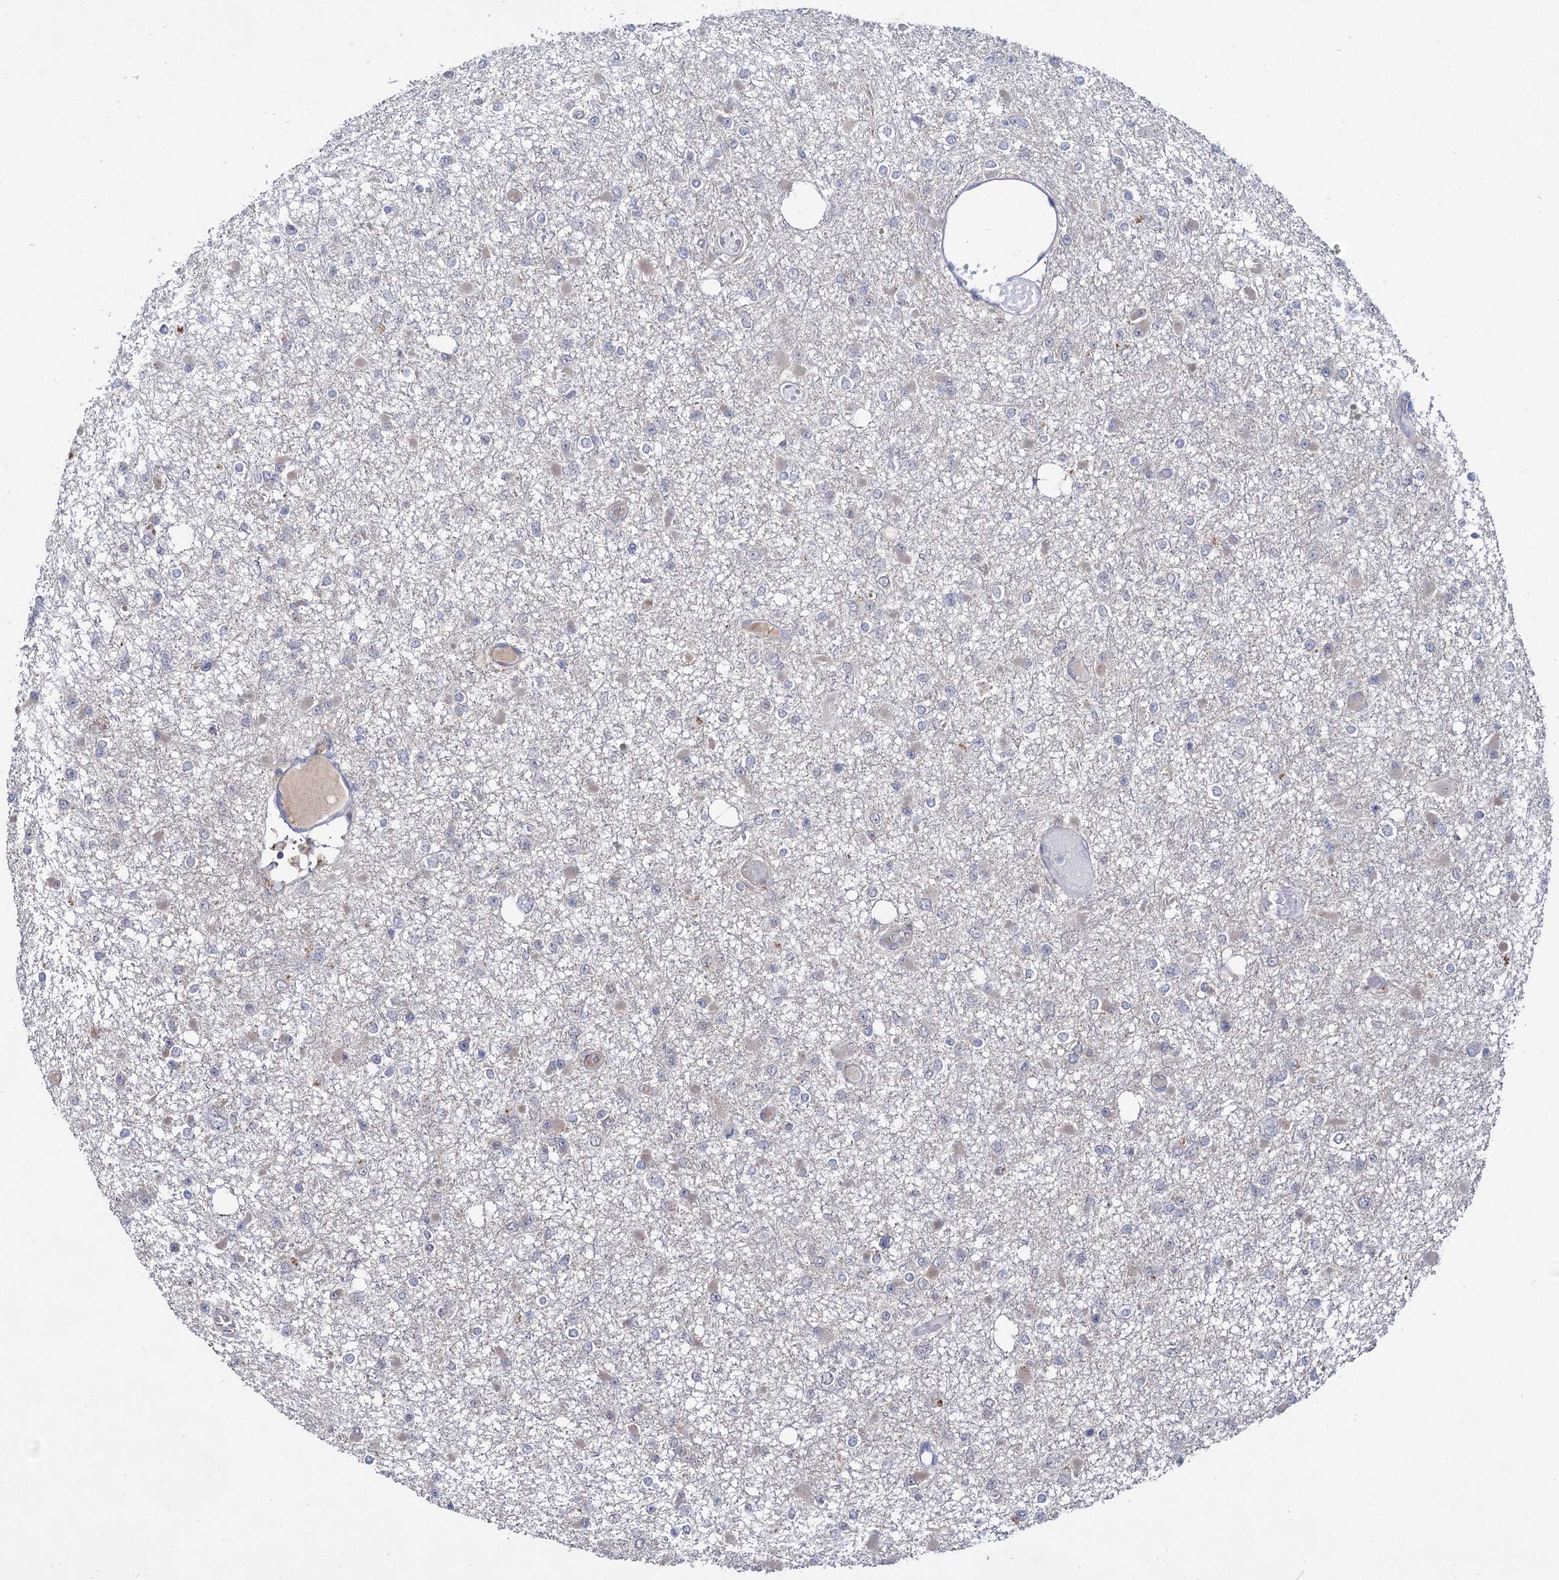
{"staining": {"intensity": "negative", "quantity": "none", "location": "none"}, "tissue": "glioma", "cell_type": "Tumor cells", "image_type": "cancer", "snomed": [{"axis": "morphology", "description": "Glioma, malignant, Low grade"}, {"axis": "topography", "description": "Brain"}], "caption": "This is a histopathology image of immunohistochemistry (IHC) staining of malignant glioma (low-grade), which shows no positivity in tumor cells.", "gene": "ACTR6", "patient": {"sex": "female", "age": 22}}